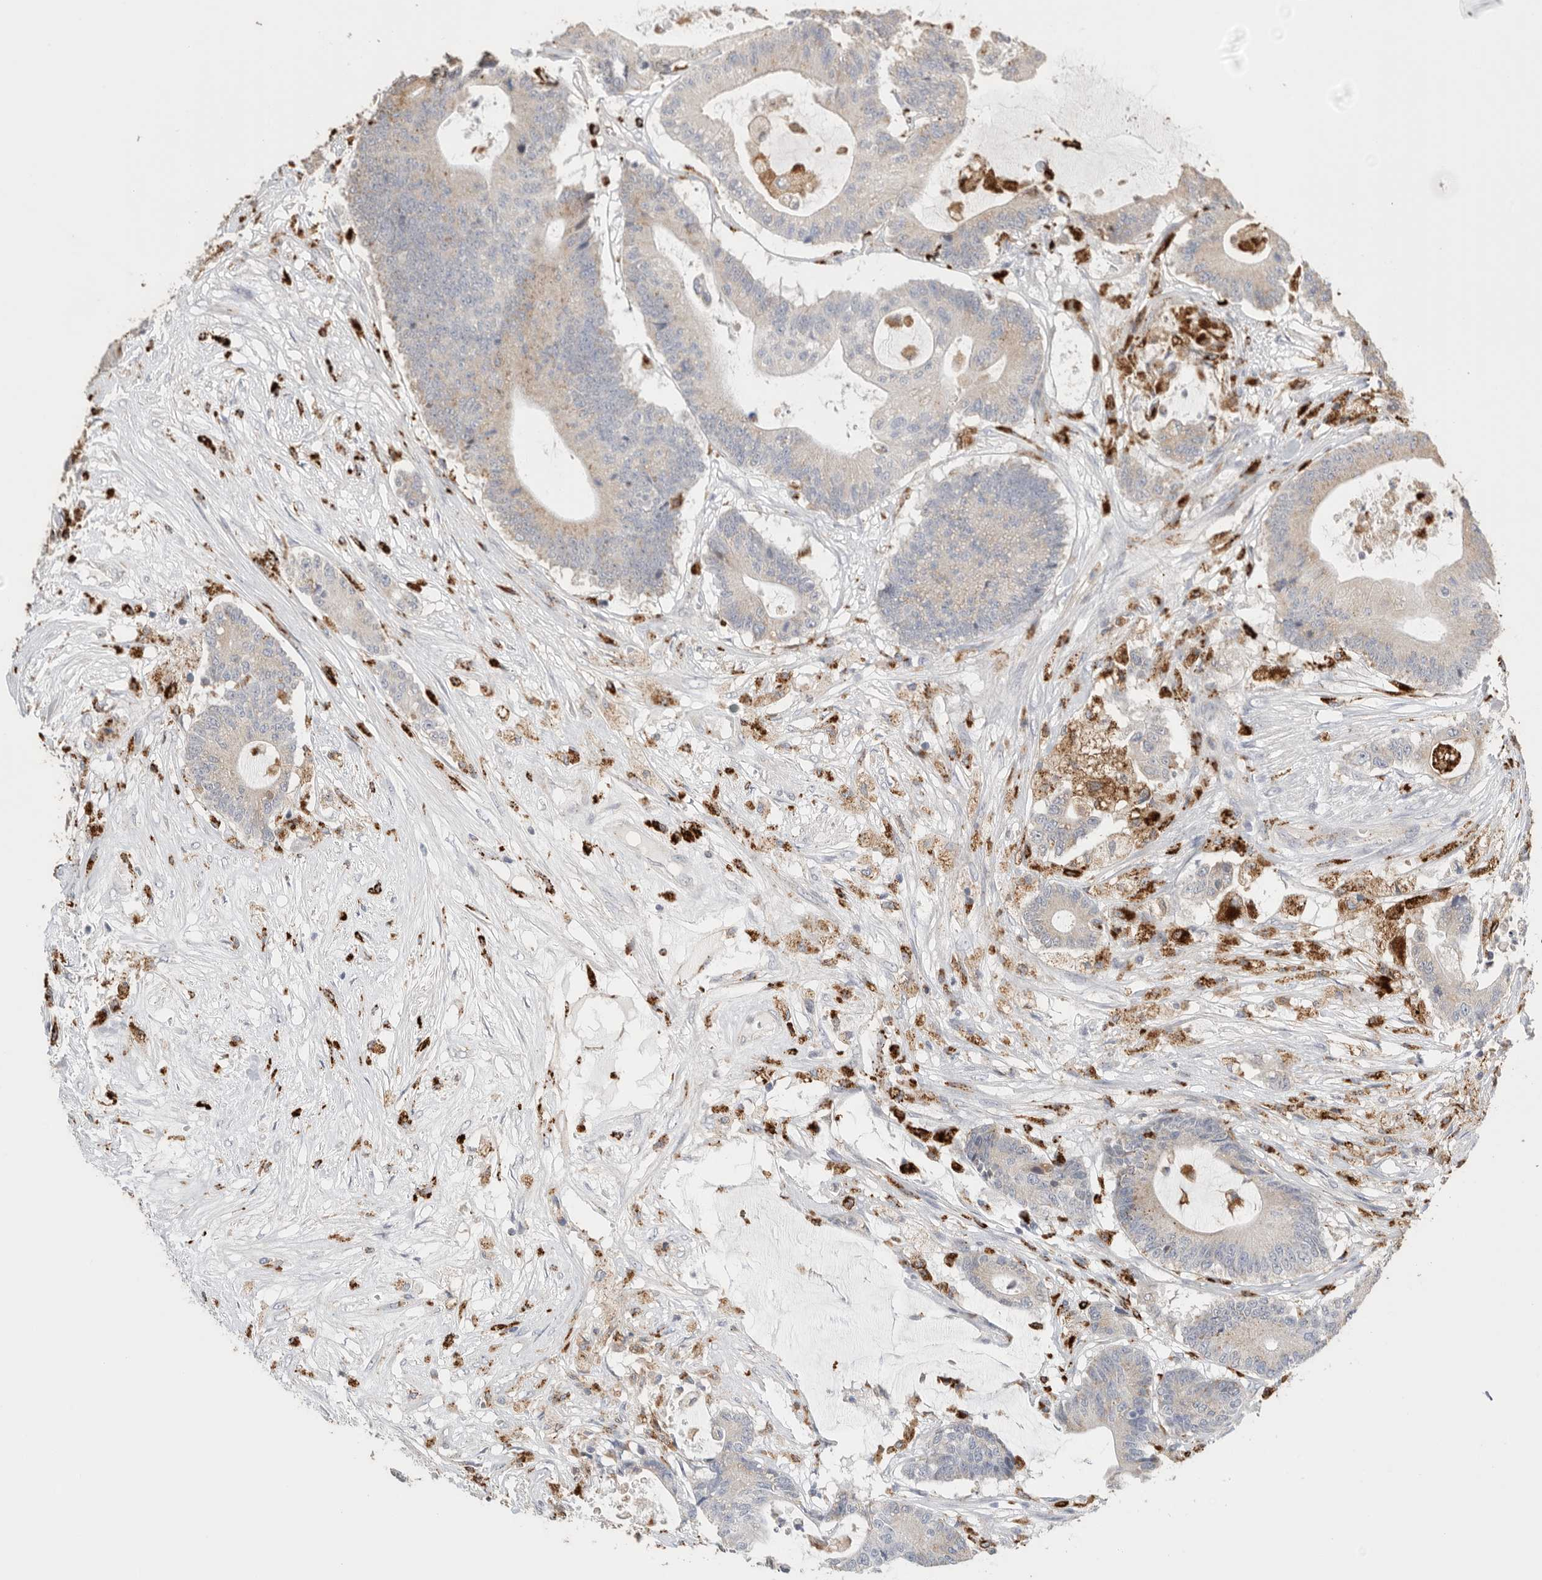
{"staining": {"intensity": "weak", "quantity": "<25%", "location": "cytoplasmic/membranous"}, "tissue": "colorectal cancer", "cell_type": "Tumor cells", "image_type": "cancer", "snomed": [{"axis": "morphology", "description": "Adenocarcinoma, NOS"}, {"axis": "topography", "description": "Colon"}], "caption": "Immunohistochemistry (IHC) of colorectal adenocarcinoma demonstrates no positivity in tumor cells. (DAB immunohistochemistry visualized using brightfield microscopy, high magnification).", "gene": "GGH", "patient": {"sex": "female", "age": 84}}